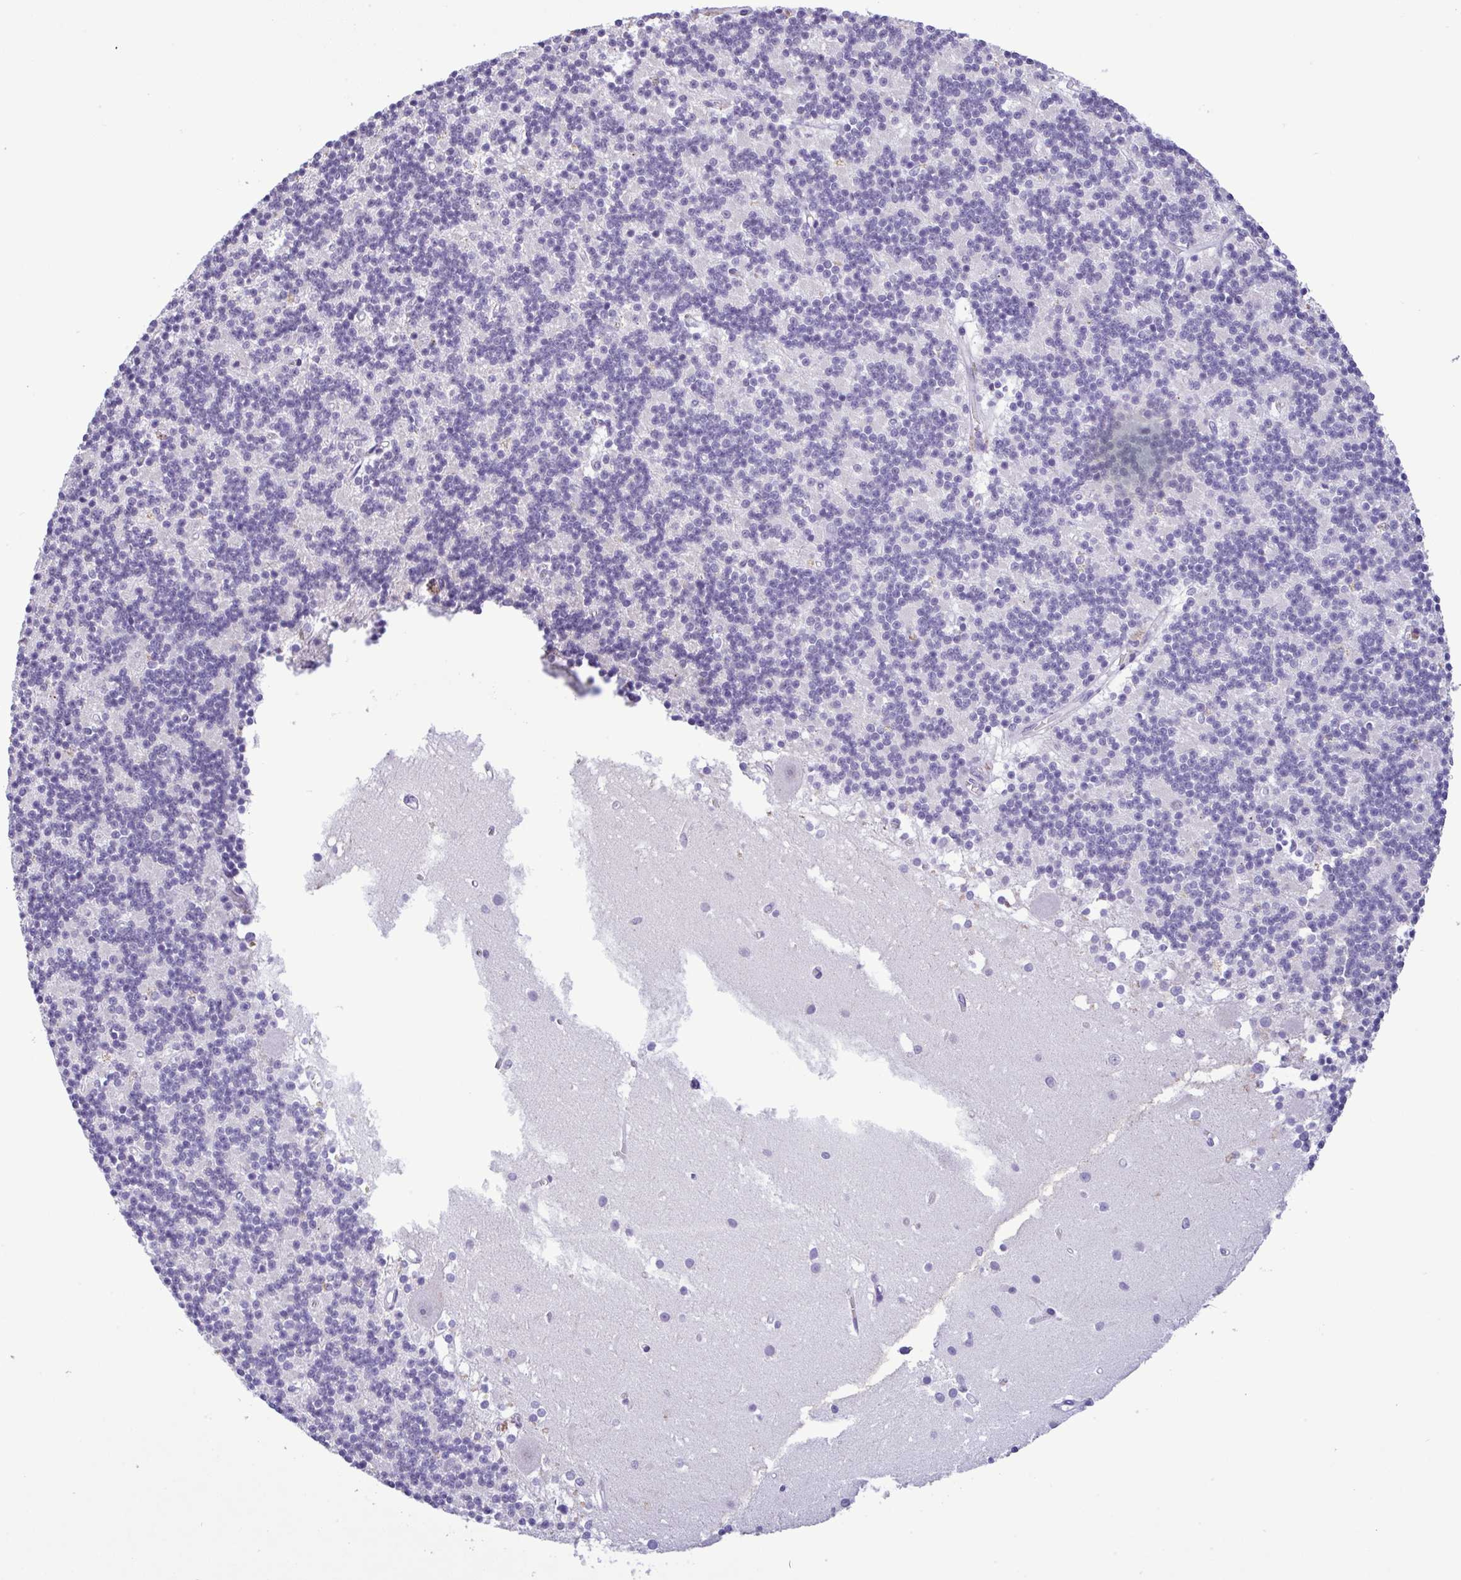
{"staining": {"intensity": "negative", "quantity": "none", "location": "none"}, "tissue": "cerebellum", "cell_type": "Cells in granular layer", "image_type": "normal", "snomed": [{"axis": "morphology", "description": "Normal tissue, NOS"}, {"axis": "topography", "description": "Cerebellum"}], "caption": "The photomicrograph reveals no significant positivity in cells in granular layer of cerebellum. (Stains: DAB (3,3'-diaminobenzidine) immunohistochemistry (IHC) with hematoxylin counter stain, Microscopy: brightfield microscopy at high magnification).", "gene": "YBX2", "patient": {"sex": "male", "age": 54}}